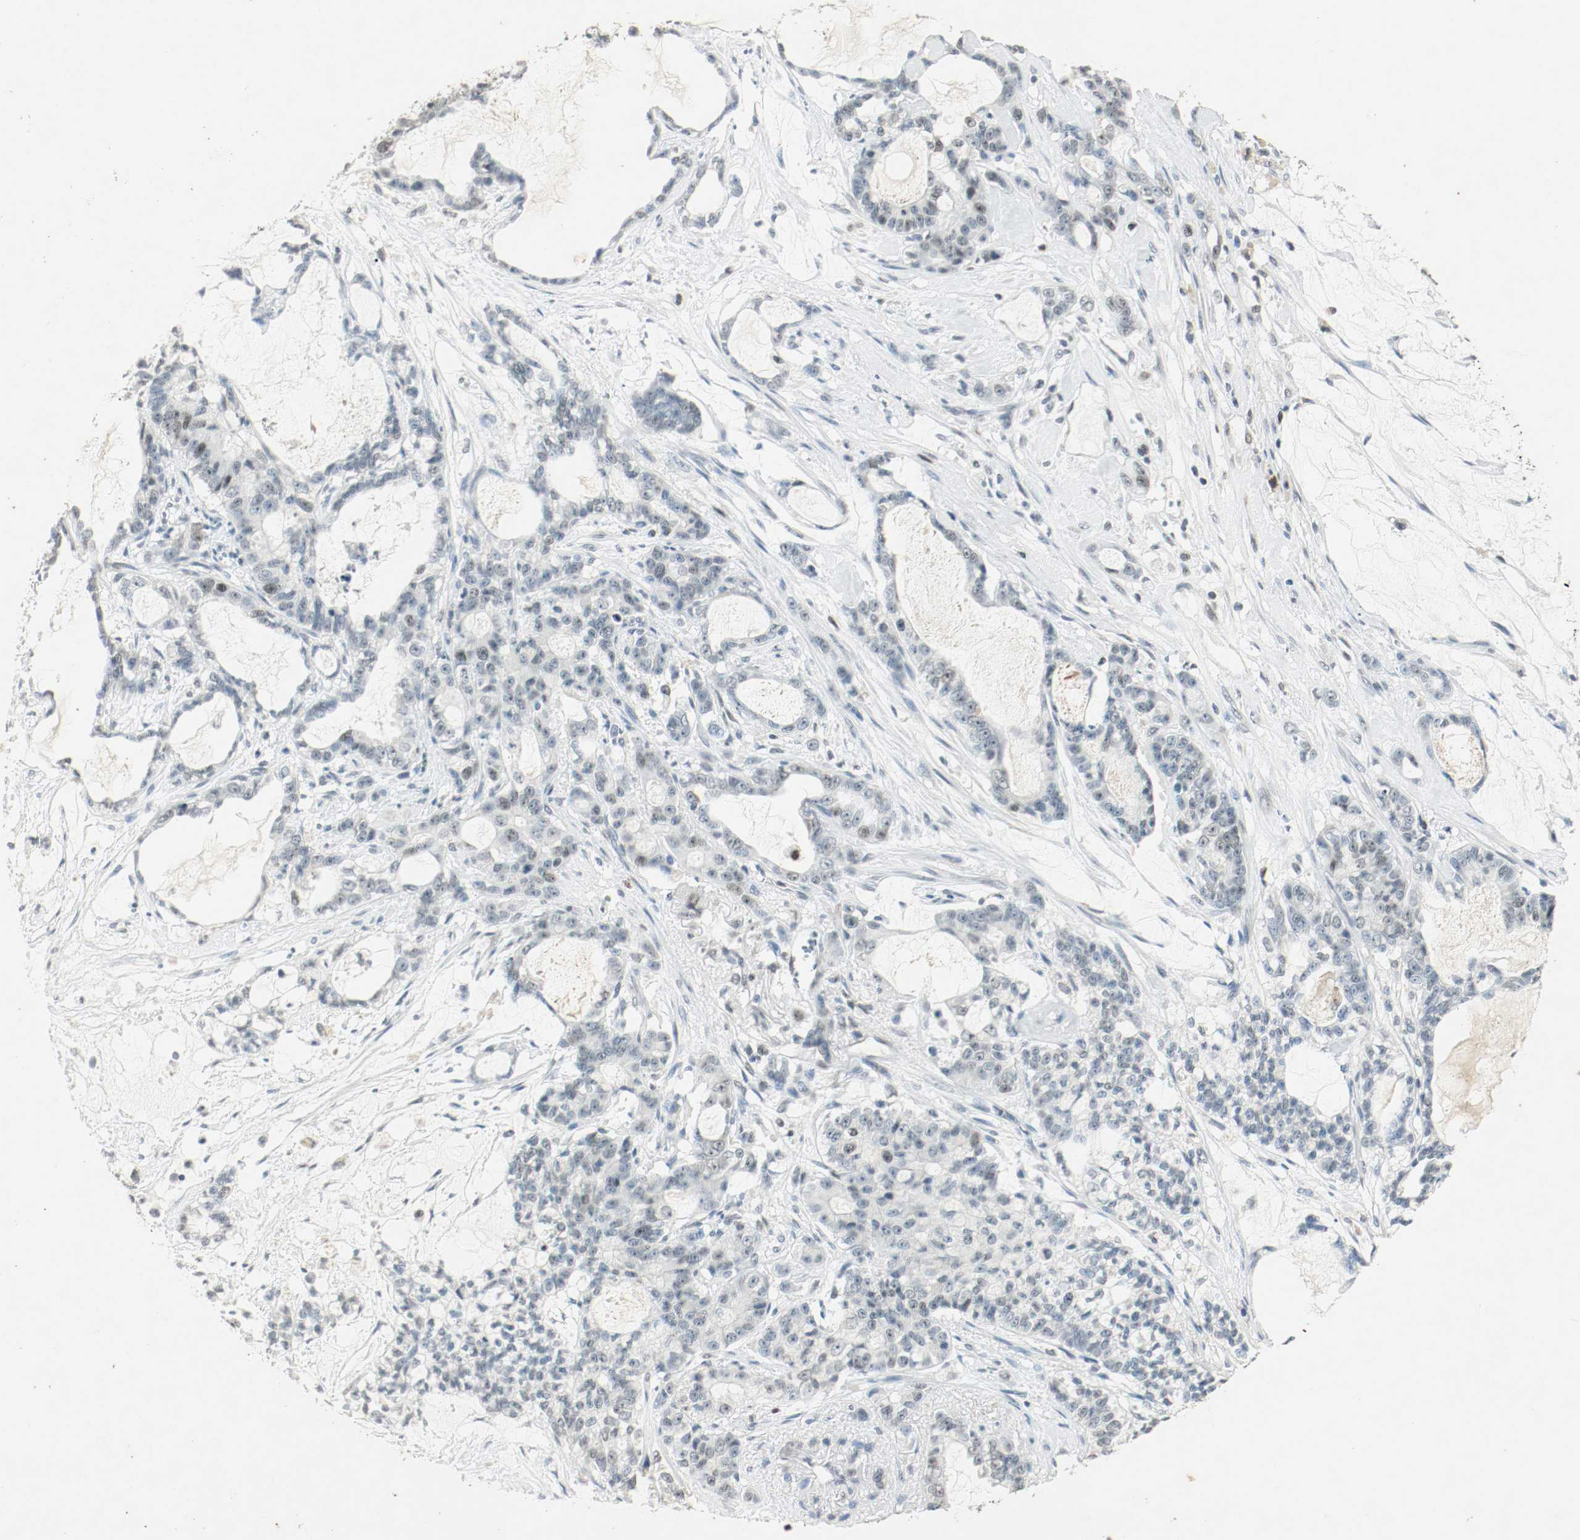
{"staining": {"intensity": "weak", "quantity": "<25%", "location": "nuclear"}, "tissue": "pancreatic cancer", "cell_type": "Tumor cells", "image_type": "cancer", "snomed": [{"axis": "morphology", "description": "Adenocarcinoma, NOS"}, {"axis": "topography", "description": "Pancreas"}], "caption": "There is no significant positivity in tumor cells of adenocarcinoma (pancreatic).", "gene": "DNMT1", "patient": {"sex": "female", "age": 73}}